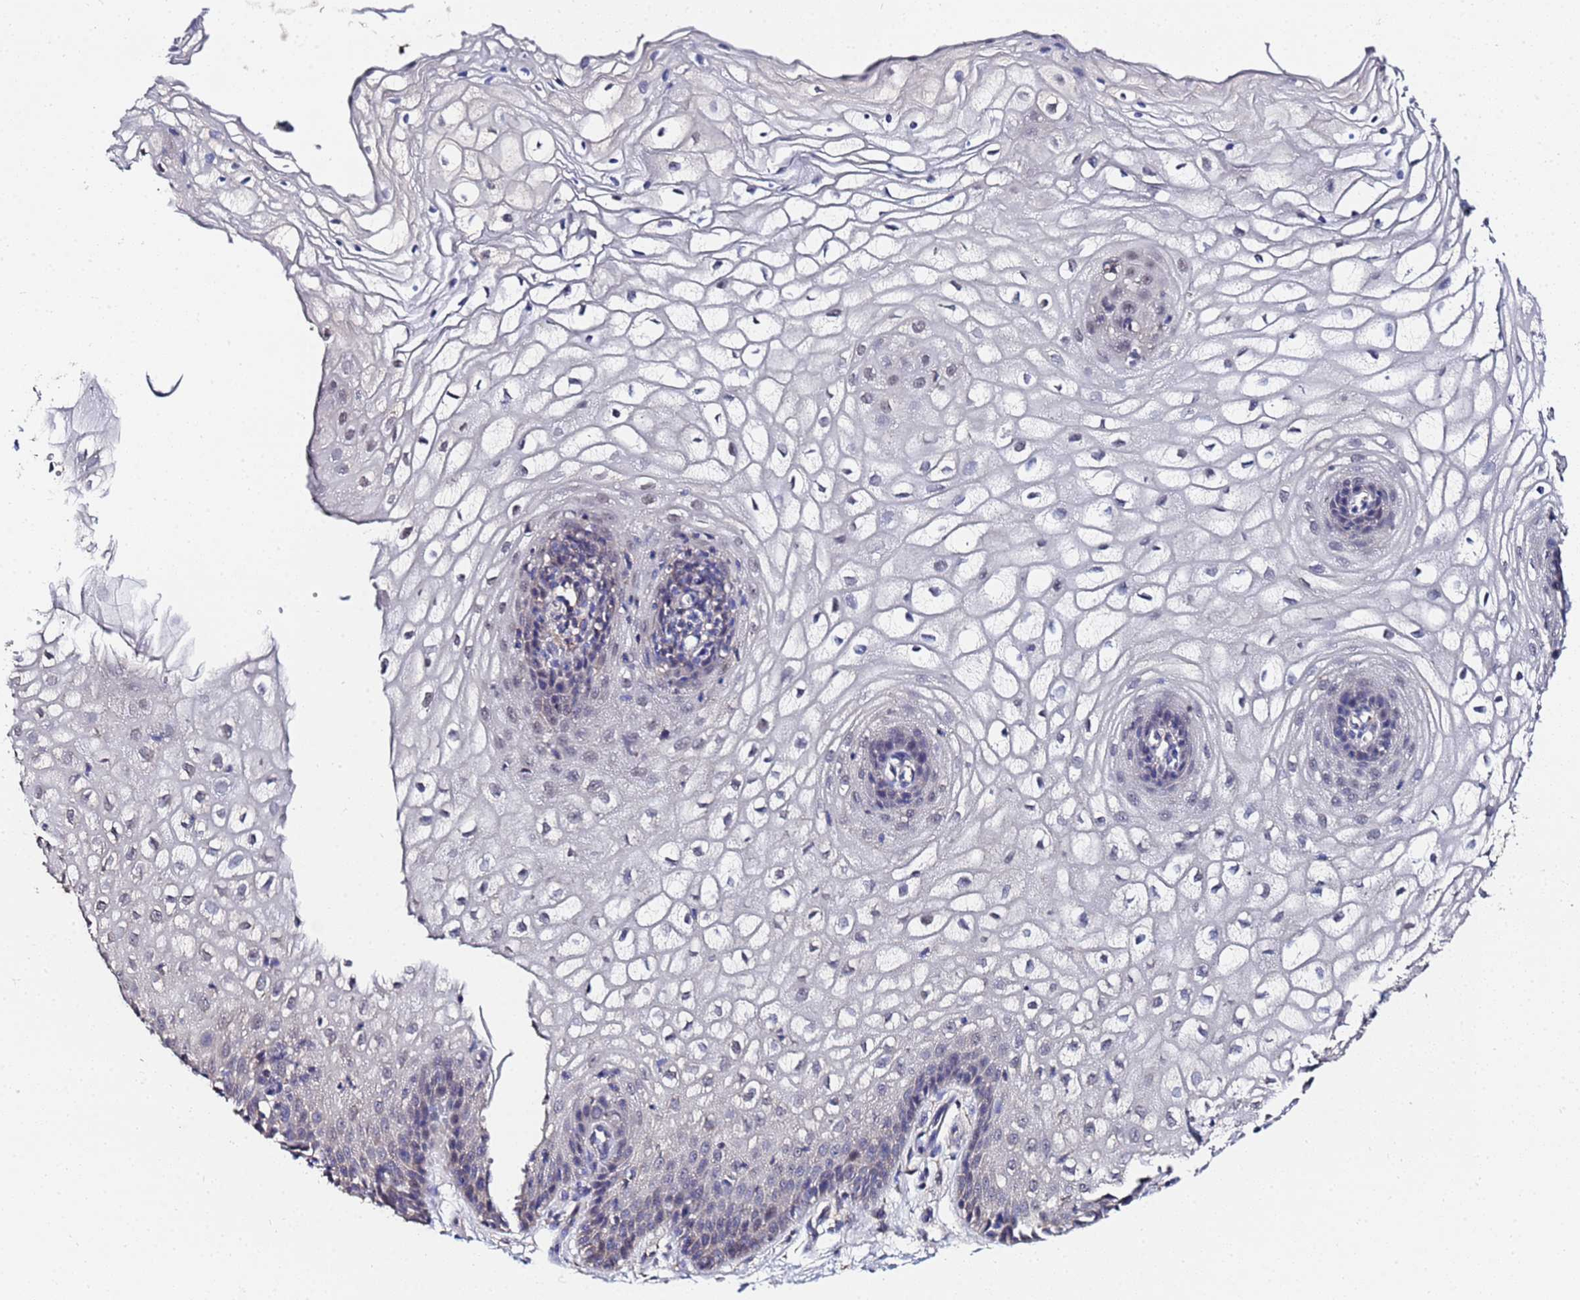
{"staining": {"intensity": "negative", "quantity": "none", "location": "none"}, "tissue": "vagina", "cell_type": "Squamous epithelial cells", "image_type": "normal", "snomed": [{"axis": "morphology", "description": "Normal tissue, NOS"}, {"axis": "topography", "description": "Vagina"}], "caption": "Squamous epithelial cells are negative for brown protein staining in unremarkable vagina.", "gene": "TCP10L", "patient": {"sex": "female", "age": 34}}